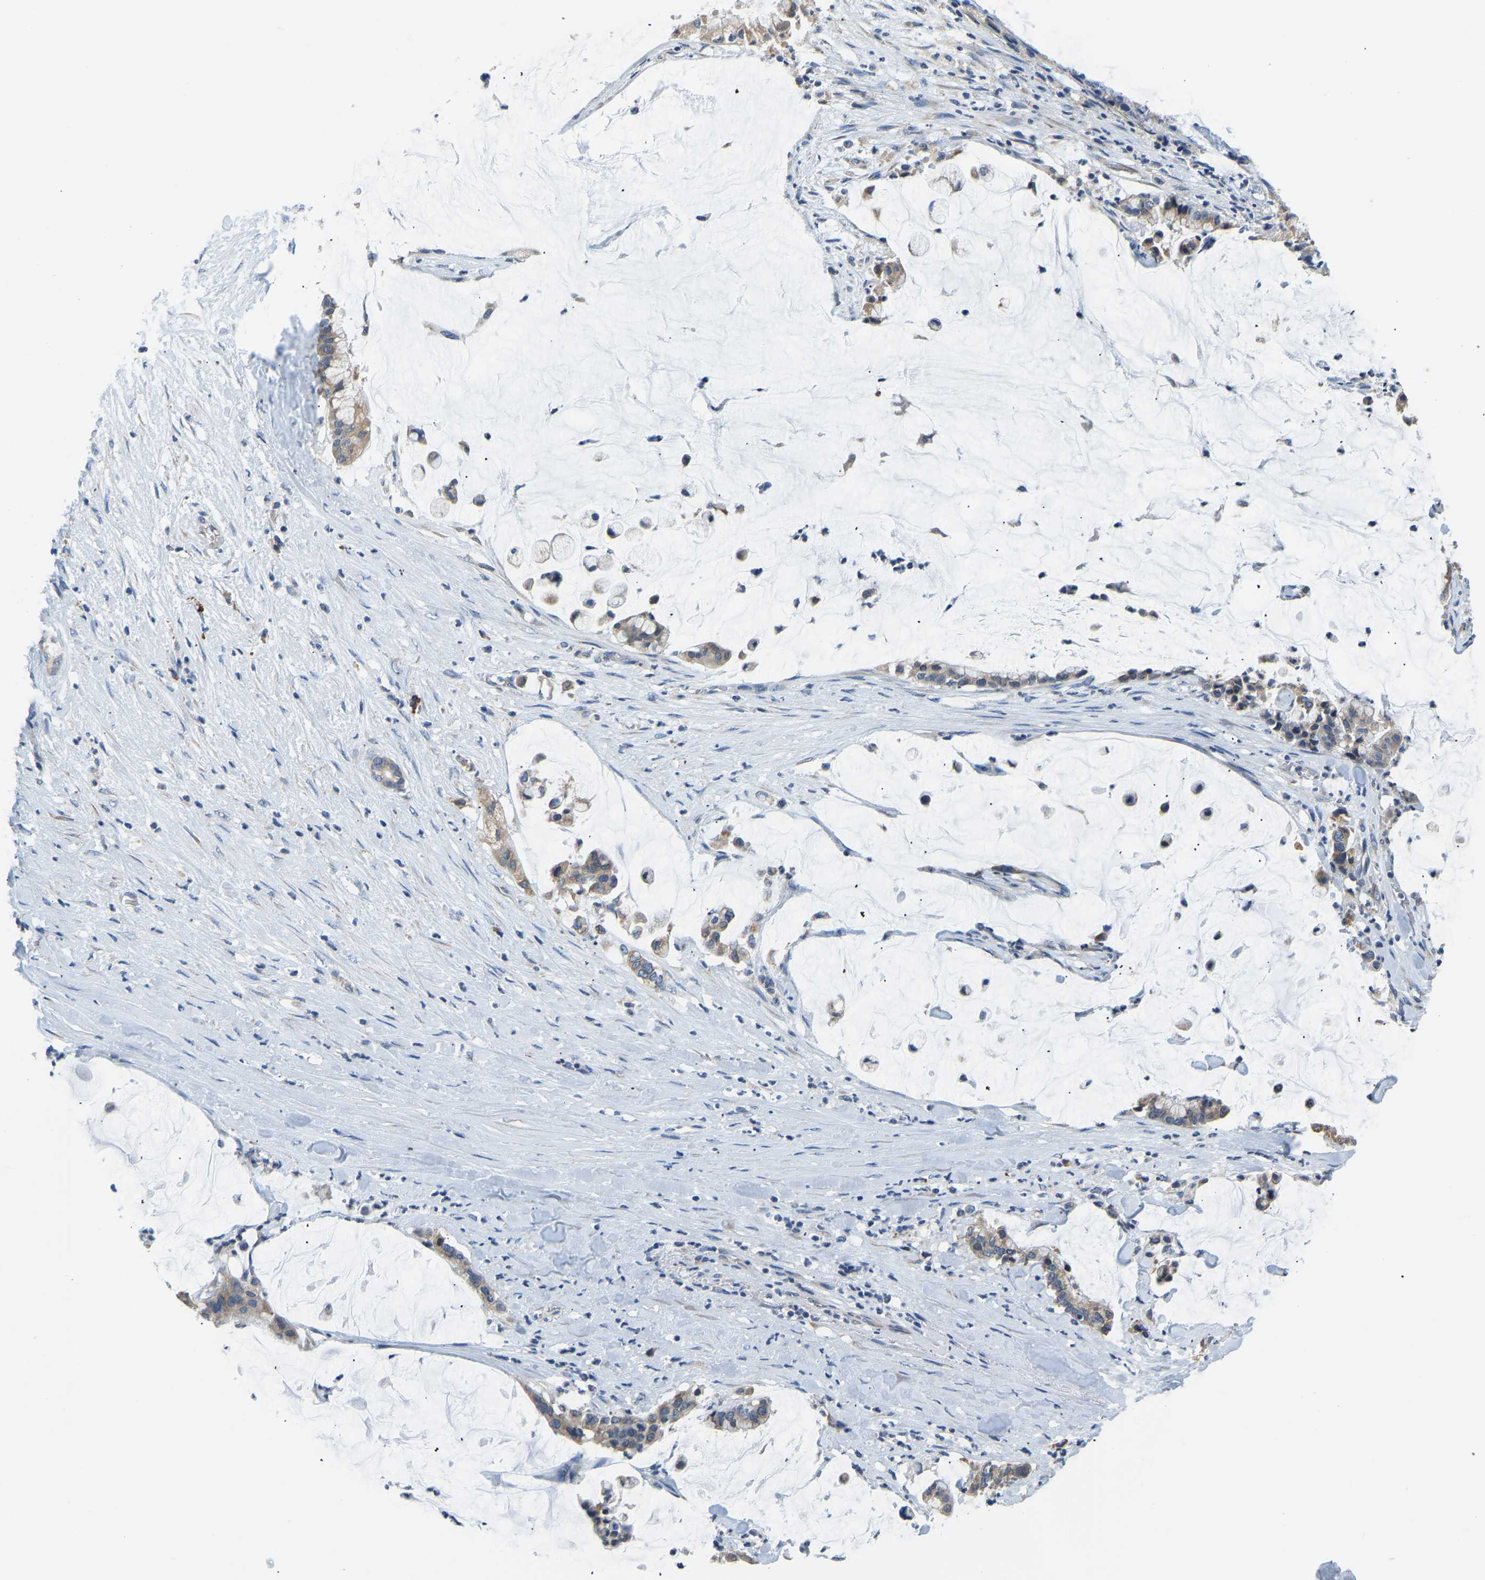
{"staining": {"intensity": "weak", "quantity": "25%-75%", "location": "cytoplasmic/membranous"}, "tissue": "pancreatic cancer", "cell_type": "Tumor cells", "image_type": "cancer", "snomed": [{"axis": "morphology", "description": "Adenocarcinoma, NOS"}, {"axis": "topography", "description": "Pancreas"}], "caption": "Human pancreatic cancer stained for a protein (brown) shows weak cytoplasmic/membranous positive positivity in about 25%-75% of tumor cells.", "gene": "VRK1", "patient": {"sex": "male", "age": 41}}